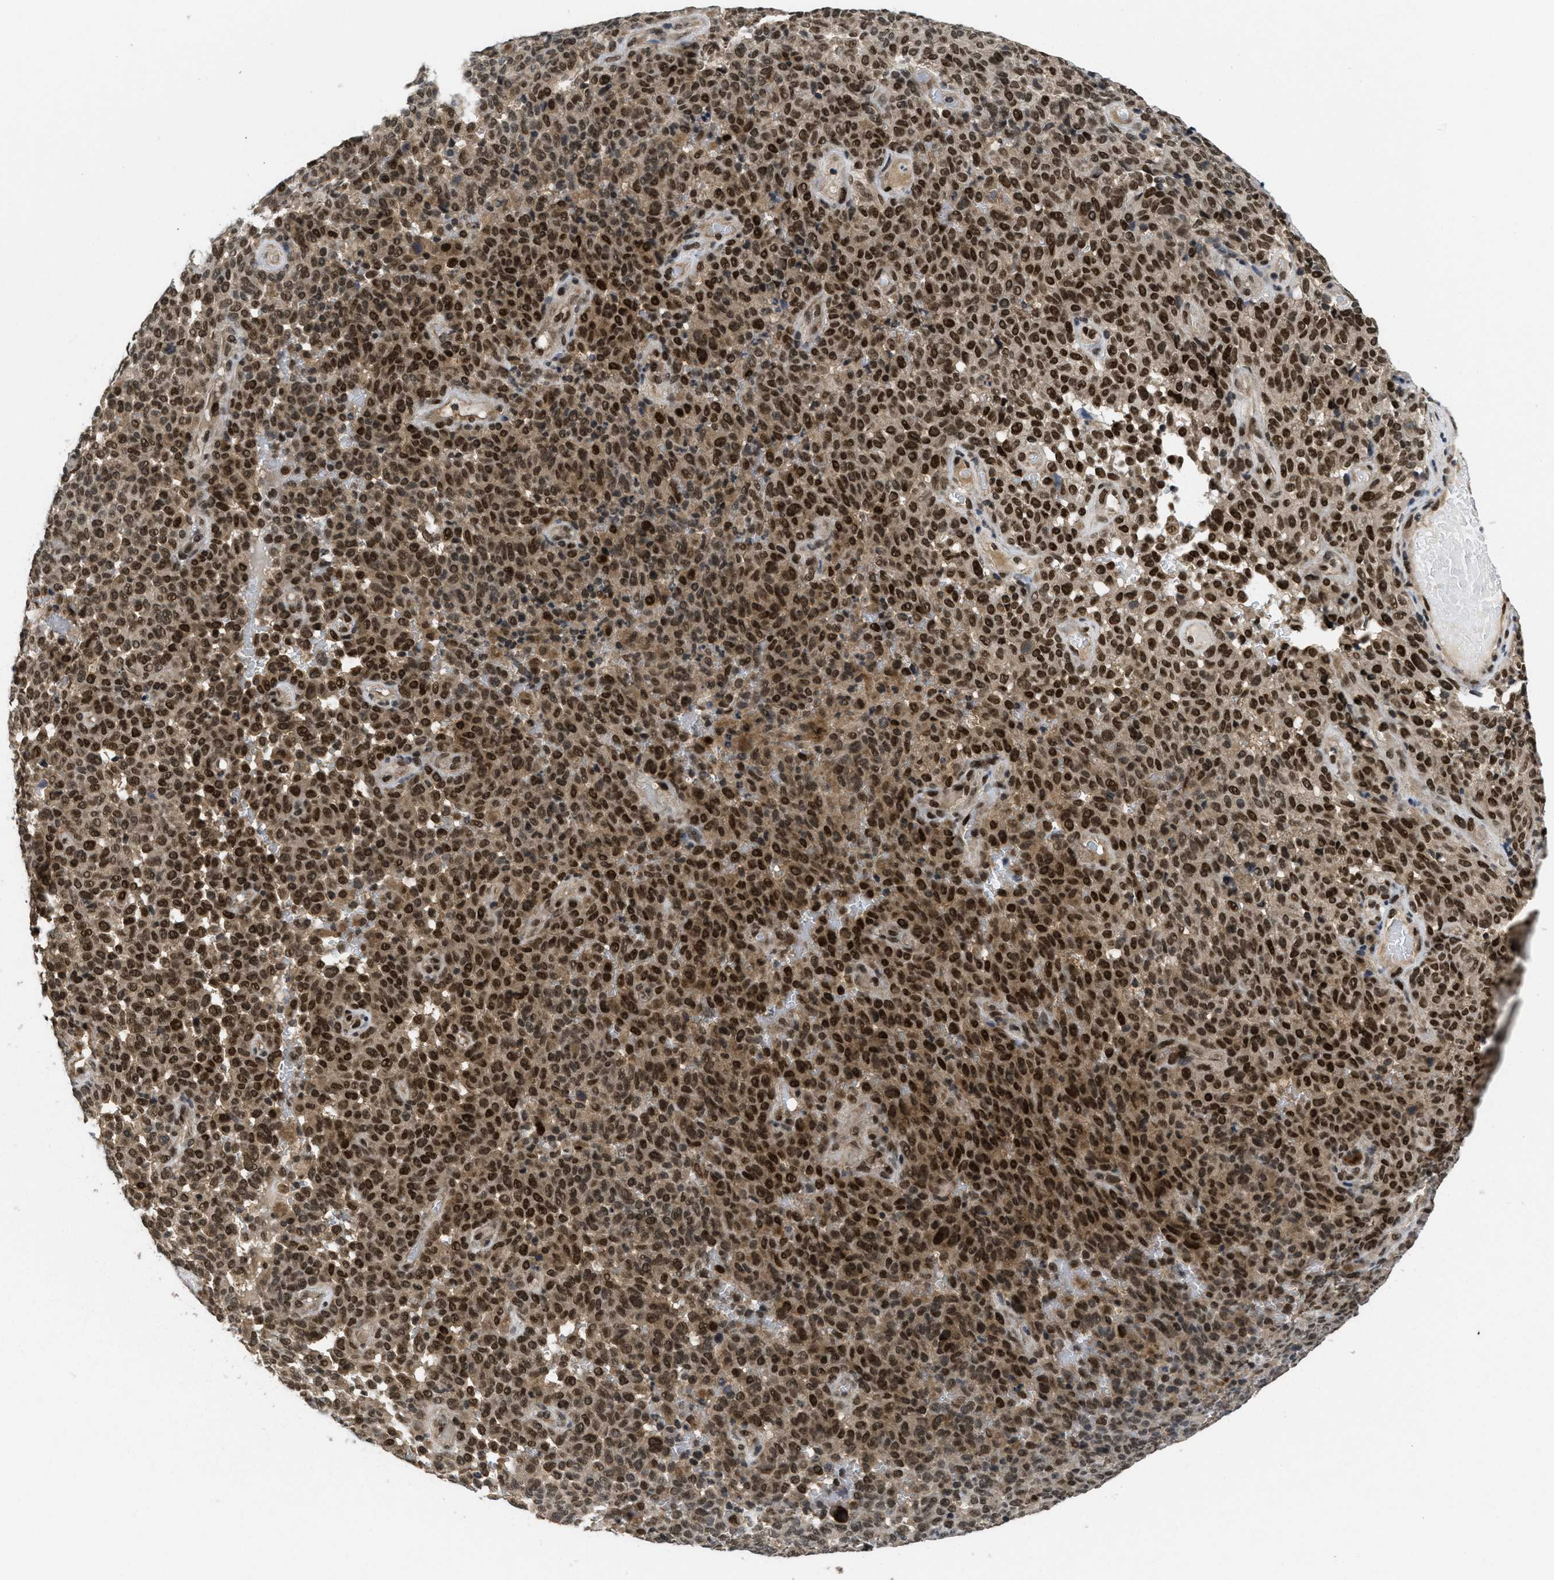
{"staining": {"intensity": "strong", "quantity": ">75%", "location": "cytoplasmic/membranous,nuclear"}, "tissue": "melanoma", "cell_type": "Tumor cells", "image_type": "cancer", "snomed": [{"axis": "morphology", "description": "Malignant melanoma, NOS"}, {"axis": "topography", "description": "Skin"}], "caption": "Malignant melanoma stained with IHC demonstrates strong cytoplasmic/membranous and nuclear expression in approximately >75% of tumor cells.", "gene": "CUL4B", "patient": {"sex": "female", "age": 82}}